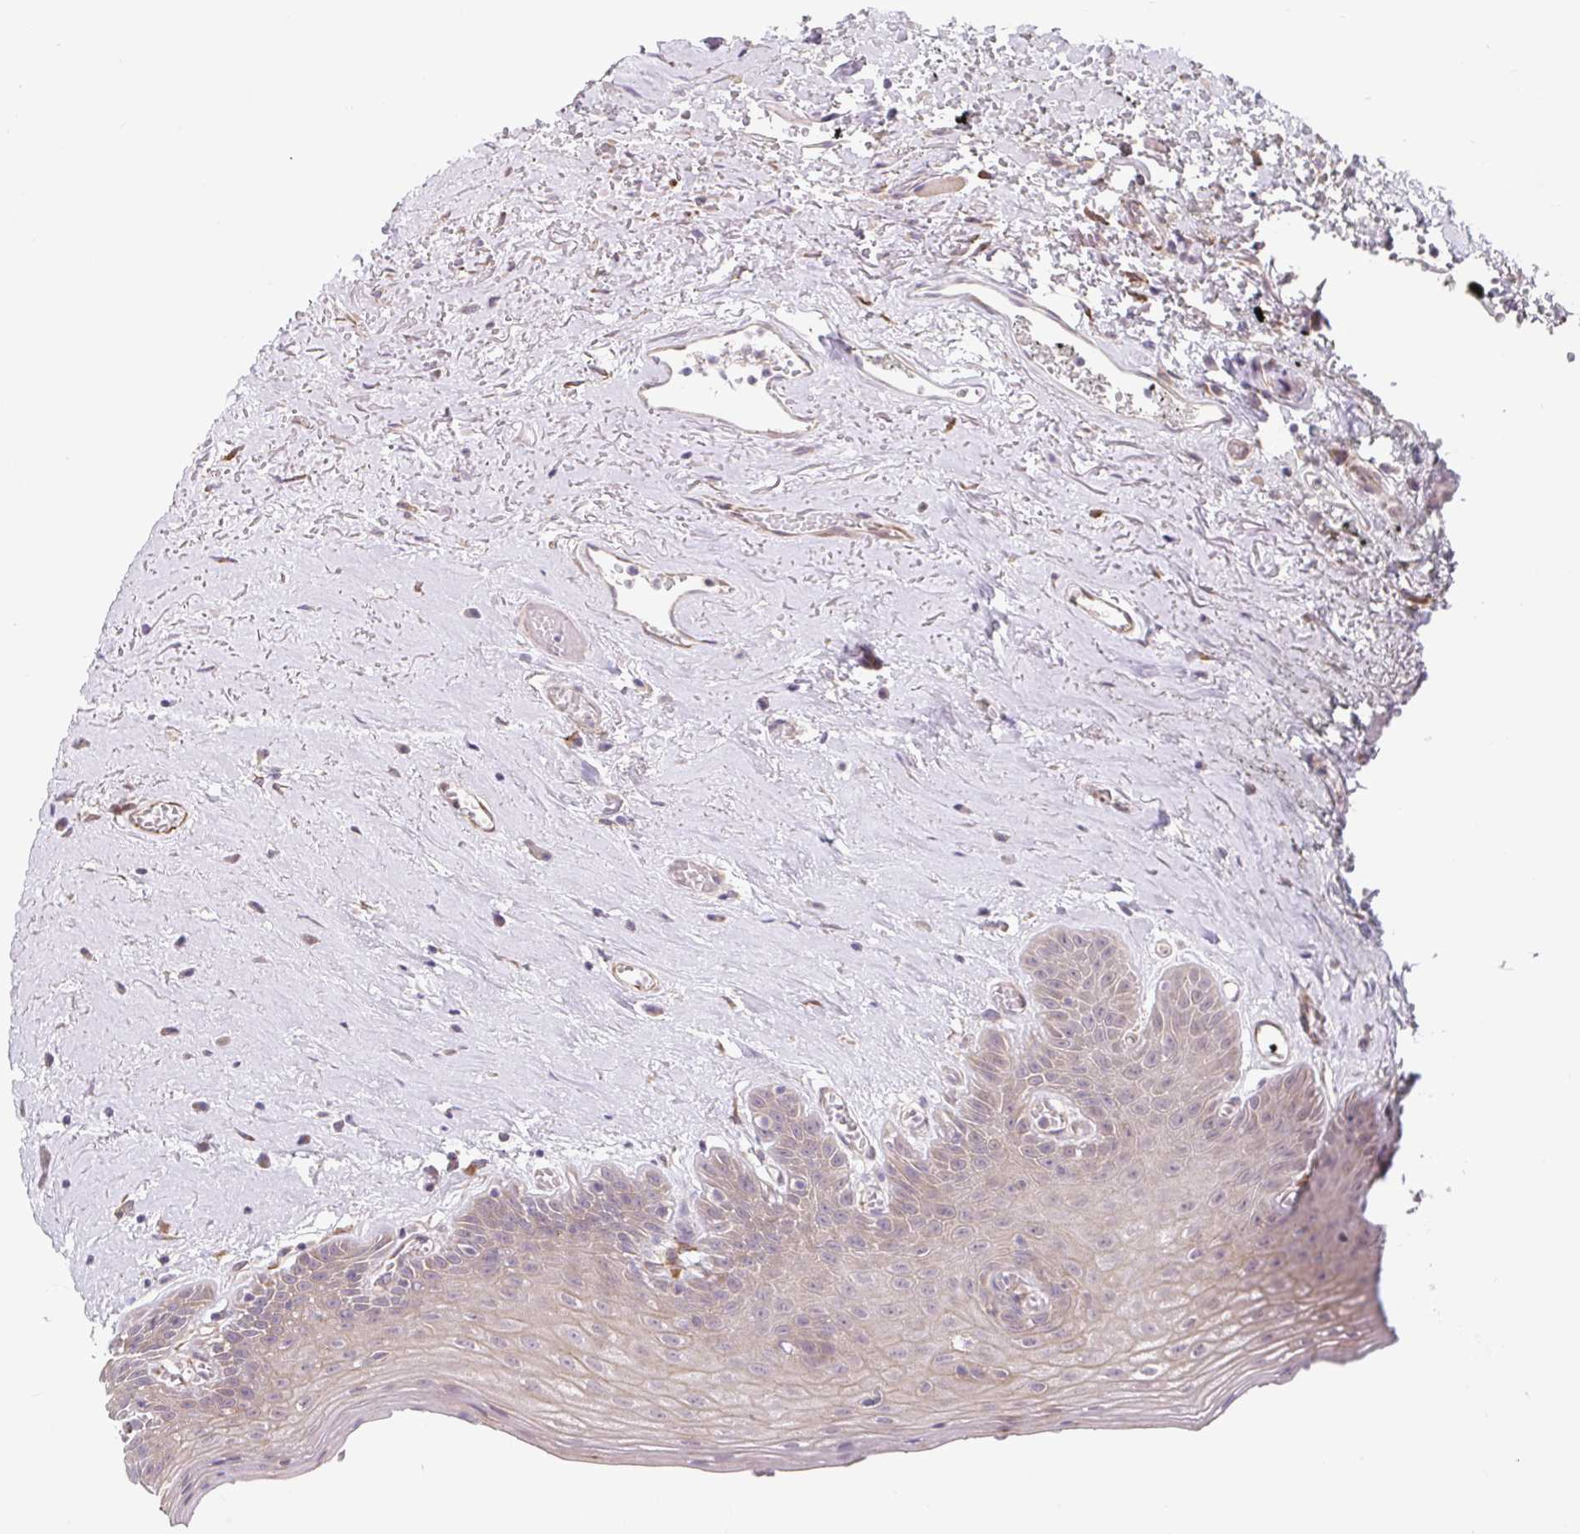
{"staining": {"intensity": "weak", "quantity": "25%-75%", "location": "cytoplasmic/membranous"}, "tissue": "oral mucosa", "cell_type": "Squamous epithelial cells", "image_type": "normal", "snomed": [{"axis": "morphology", "description": "Normal tissue, NOS"}, {"axis": "morphology", "description": "Squamous cell carcinoma, NOS"}, {"axis": "topography", "description": "Oral tissue"}, {"axis": "topography", "description": "Peripheral nerve tissue"}, {"axis": "topography", "description": "Head-Neck"}], "caption": "Immunohistochemistry (IHC) histopathology image of benign human oral mucosa stained for a protein (brown), which exhibits low levels of weak cytoplasmic/membranous staining in about 25%-75% of squamous epithelial cells.", "gene": "LYPD5", "patient": {"sex": "female", "age": 59}}